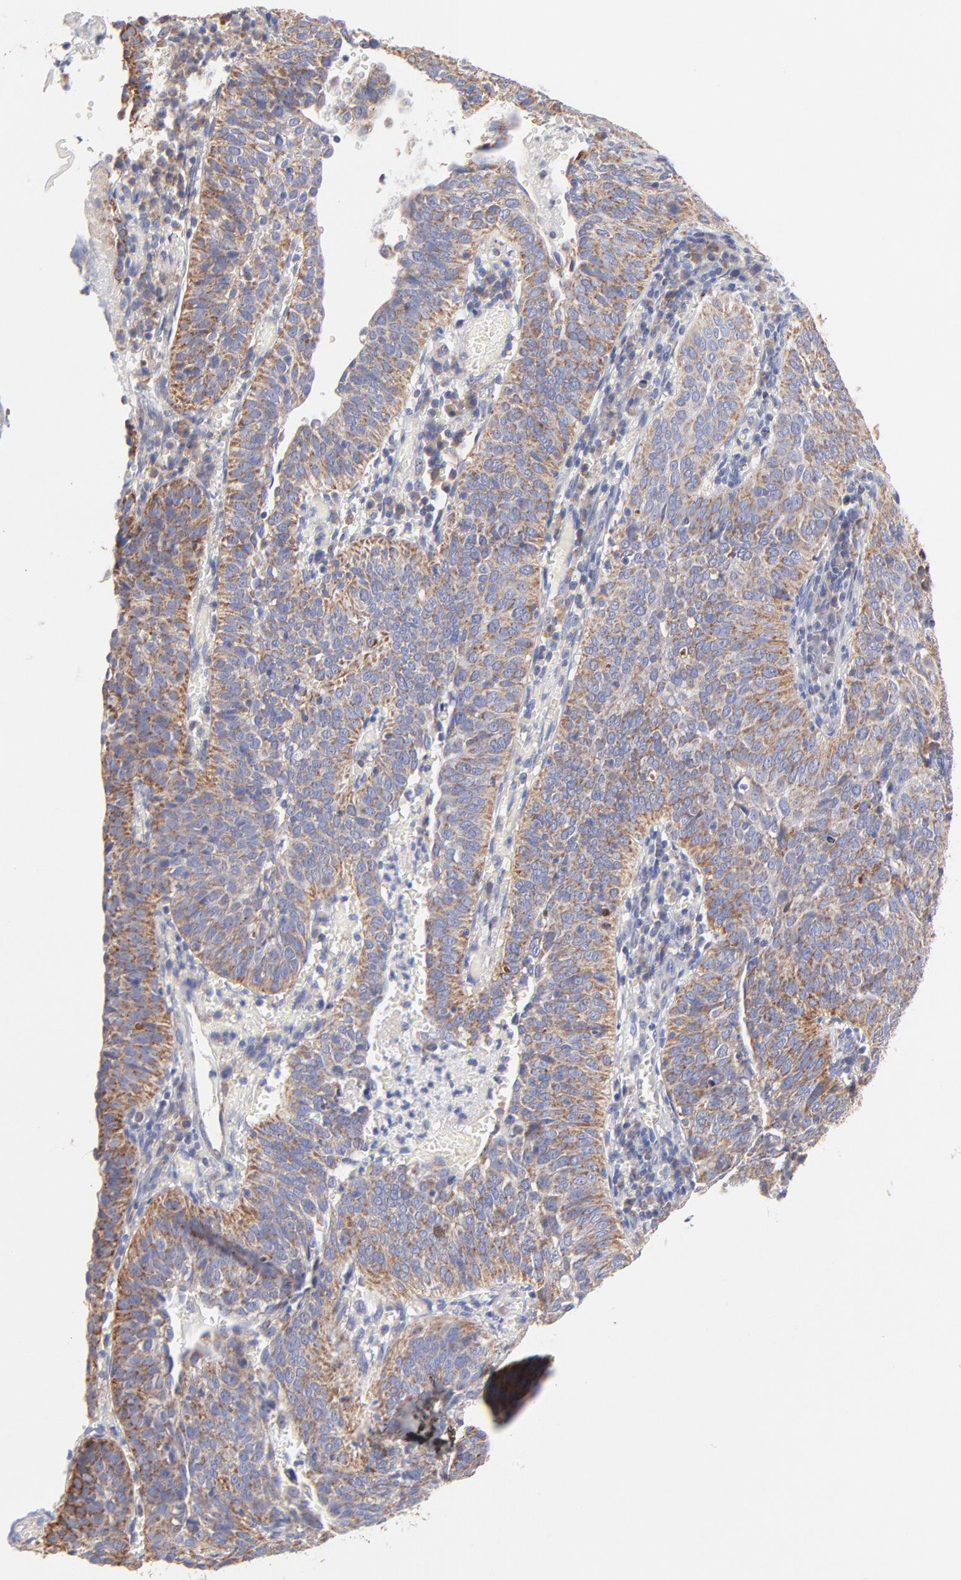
{"staining": {"intensity": "weak", "quantity": ">75%", "location": "cytoplasmic/membranous"}, "tissue": "cervical cancer", "cell_type": "Tumor cells", "image_type": "cancer", "snomed": [{"axis": "morphology", "description": "Squamous cell carcinoma, NOS"}, {"axis": "topography", "description": "Cervix"}], "caption": "Protein expression analysis of human cervical cancer (squamous cell carcinoma) reveals weak cytoplasmic/membranous expression in about >75% of tumor cells.", "gene": "TIMM8A", "patient": {"sex": "female", "age": 39}}